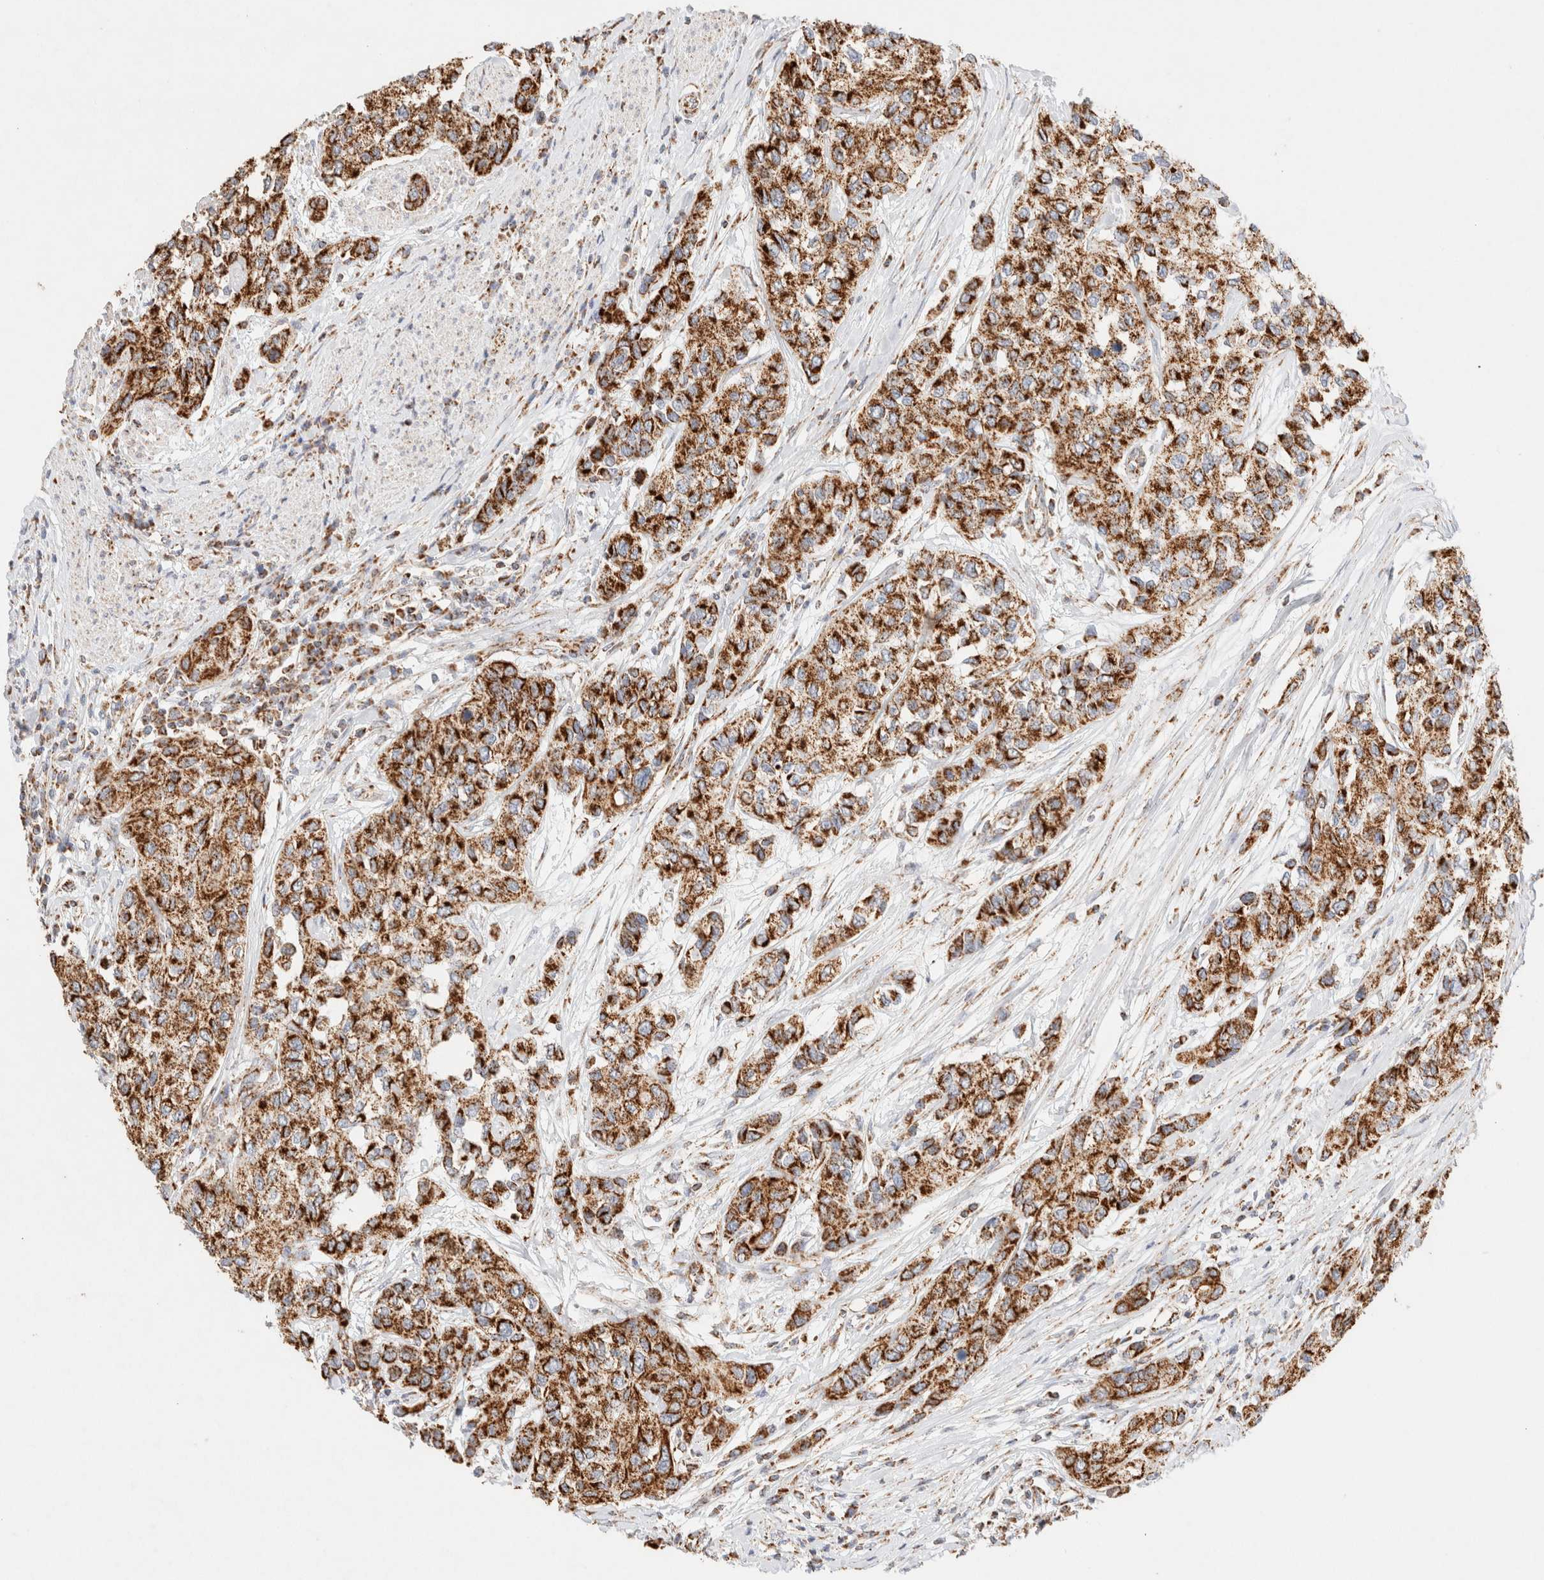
{"staining": {"intensity": "strong", "quantity": ">75%", "location": "cytoplasmic/membranous"}, "tissue": "urothelial cancer", "cell_type": "Tumor cells", "image_type": "cancer", "snomed": [{"axis": "morphology", "description": "Urothelial carcinoma, High grade"}, {"axis": "topography", "description": "Urinary bladder"}], "caption": "Immunohistochemical staining of urothelial cancer displays strong cytoplasmic/membranous protein positivity in approximately >75% of tumor cells. Nuclei are stained in blue.", "gene": "PHB2", "patient": {"sex": "female", "age": 56}}